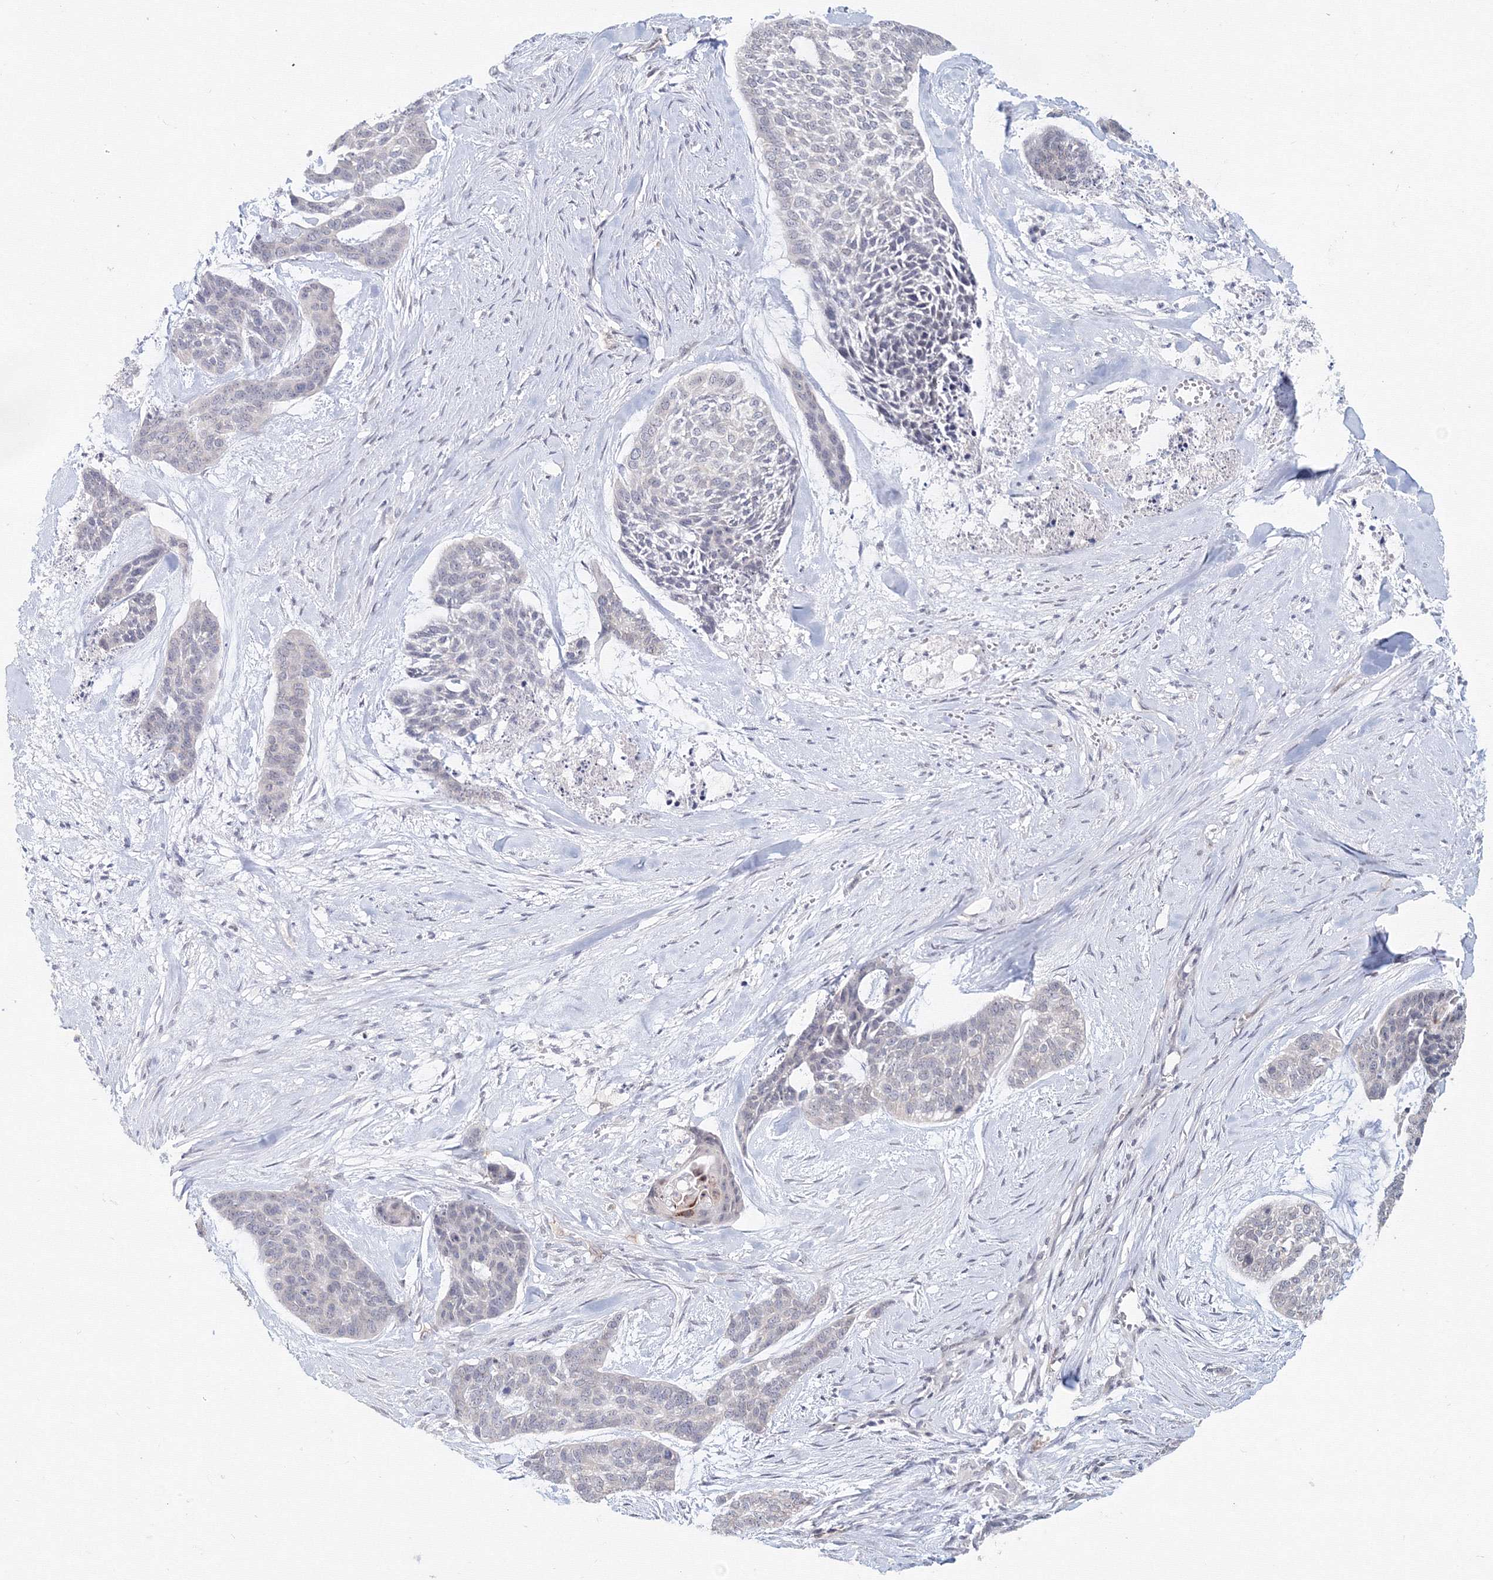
{"staining": {"intensity": "negative", "quantity": "none", "location": "none"}, "tissue": "skin cancer", "cell_type": "Tumor cells", "image_type": "cancer", "snomed": [{"axis": "morphology", "description": "Basal cell carcinoma"}, {"axis": "topography", "description": "Skin"}], "caption": "A high-resolution photomicrograph shows IHC staining of basal cell carcinoma (skin), which exhibits no significant staining in tumor cells.", "gene": "SLC7A7", "patient": {"sex": "female", "age": 64}}